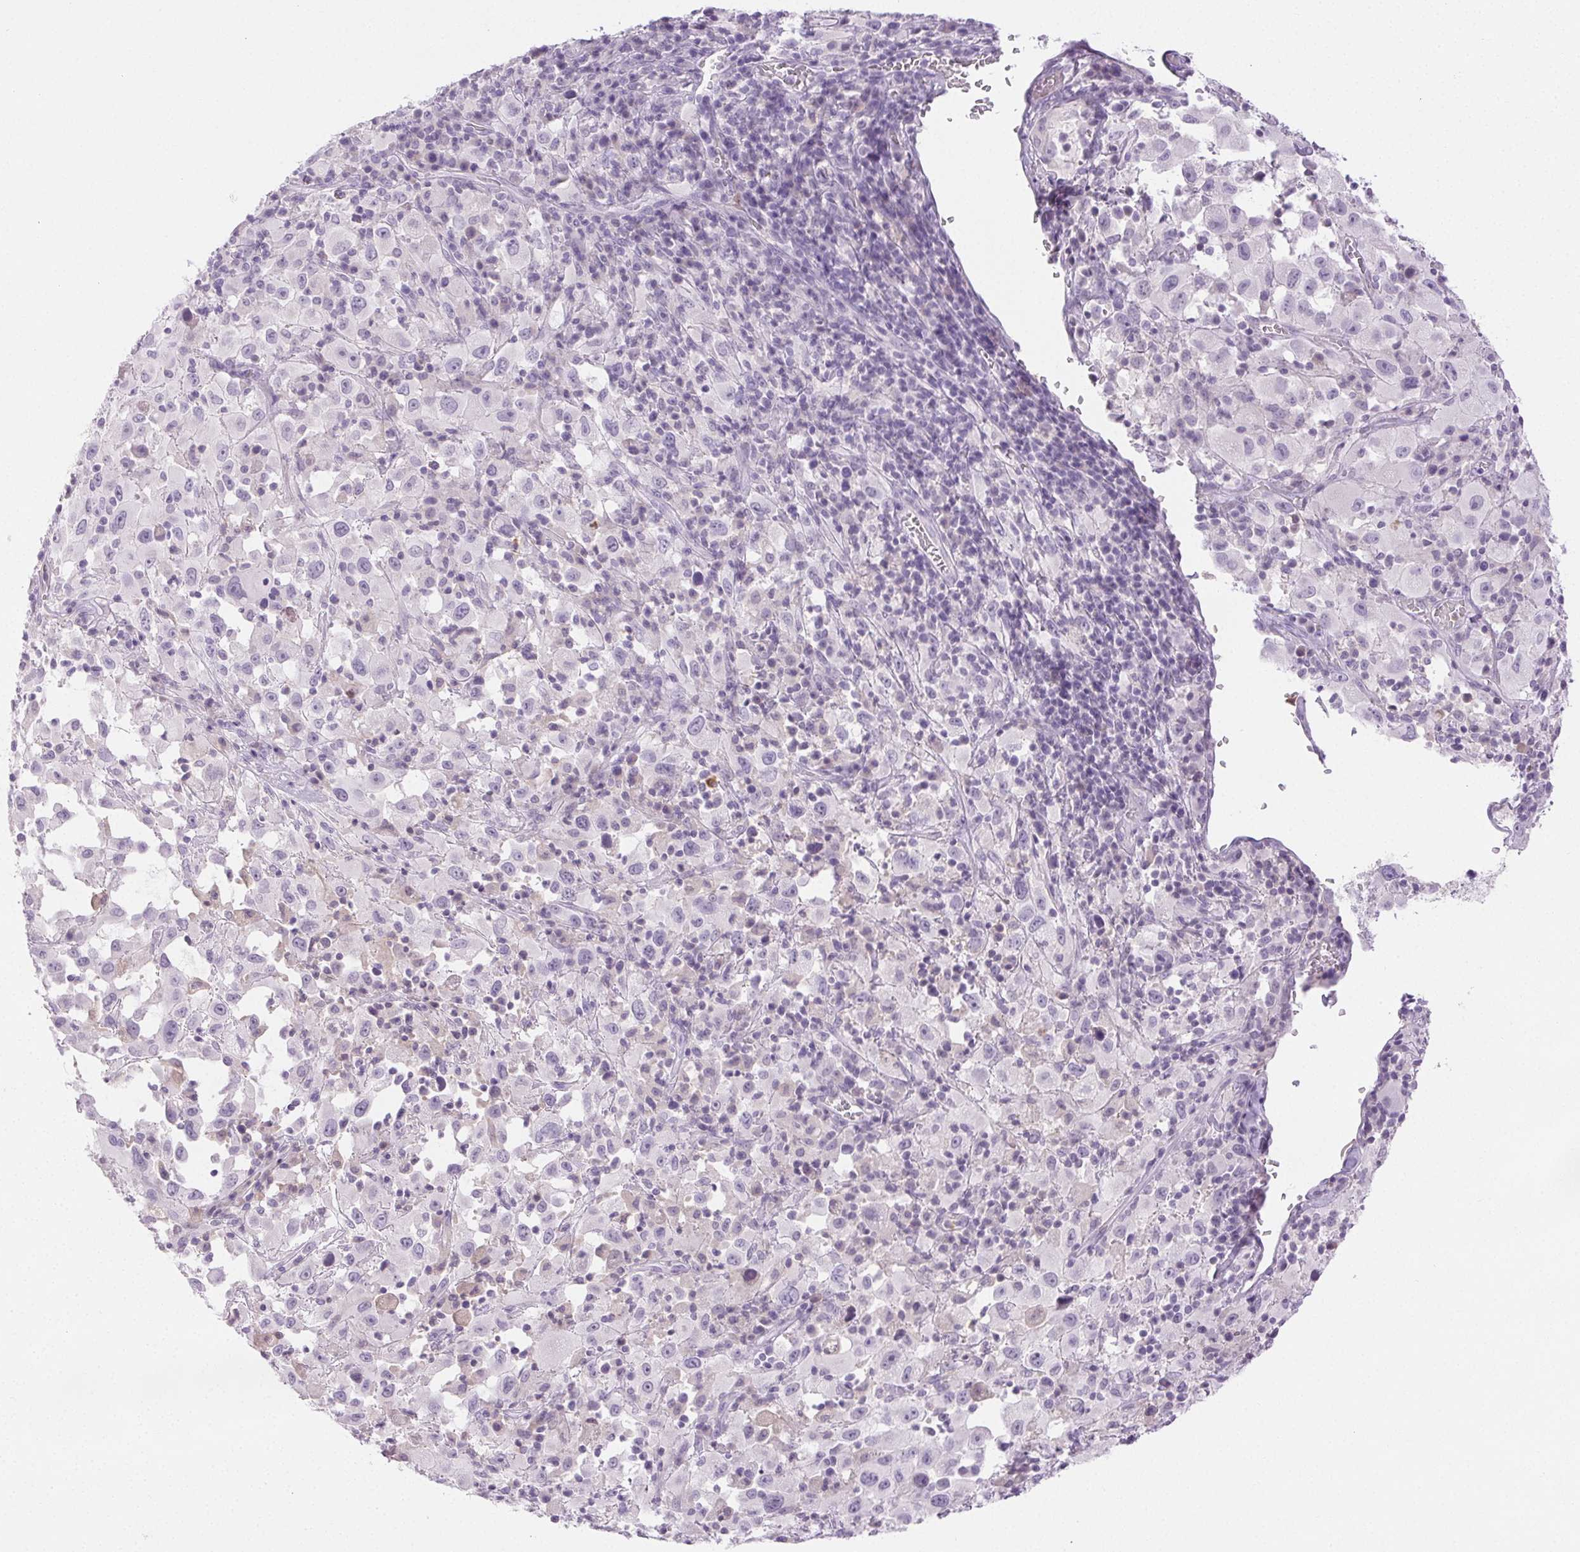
{"staining": {"intensity": "negative", "quantity": "none", "location": "none"}, "tissue": "melanoma", "cell_type": "Tumor cells", "image_type": "cancer", "snomed": [{"axis": "morphology", "description": "Malignant melanoma, Metastatic site"}, {"axis": "topography", "description": "Soft tissue"}], "caption": "The histopathology image reveals no staining of tumor cells in melanoma. The staining is performed using DAB (3,3'-diaminobenzidine) brown chromogen with nuclei counter-stained in using hematoxylin.", "gene": "EMX2", "patient": {"sex": "male", "age": 50}}